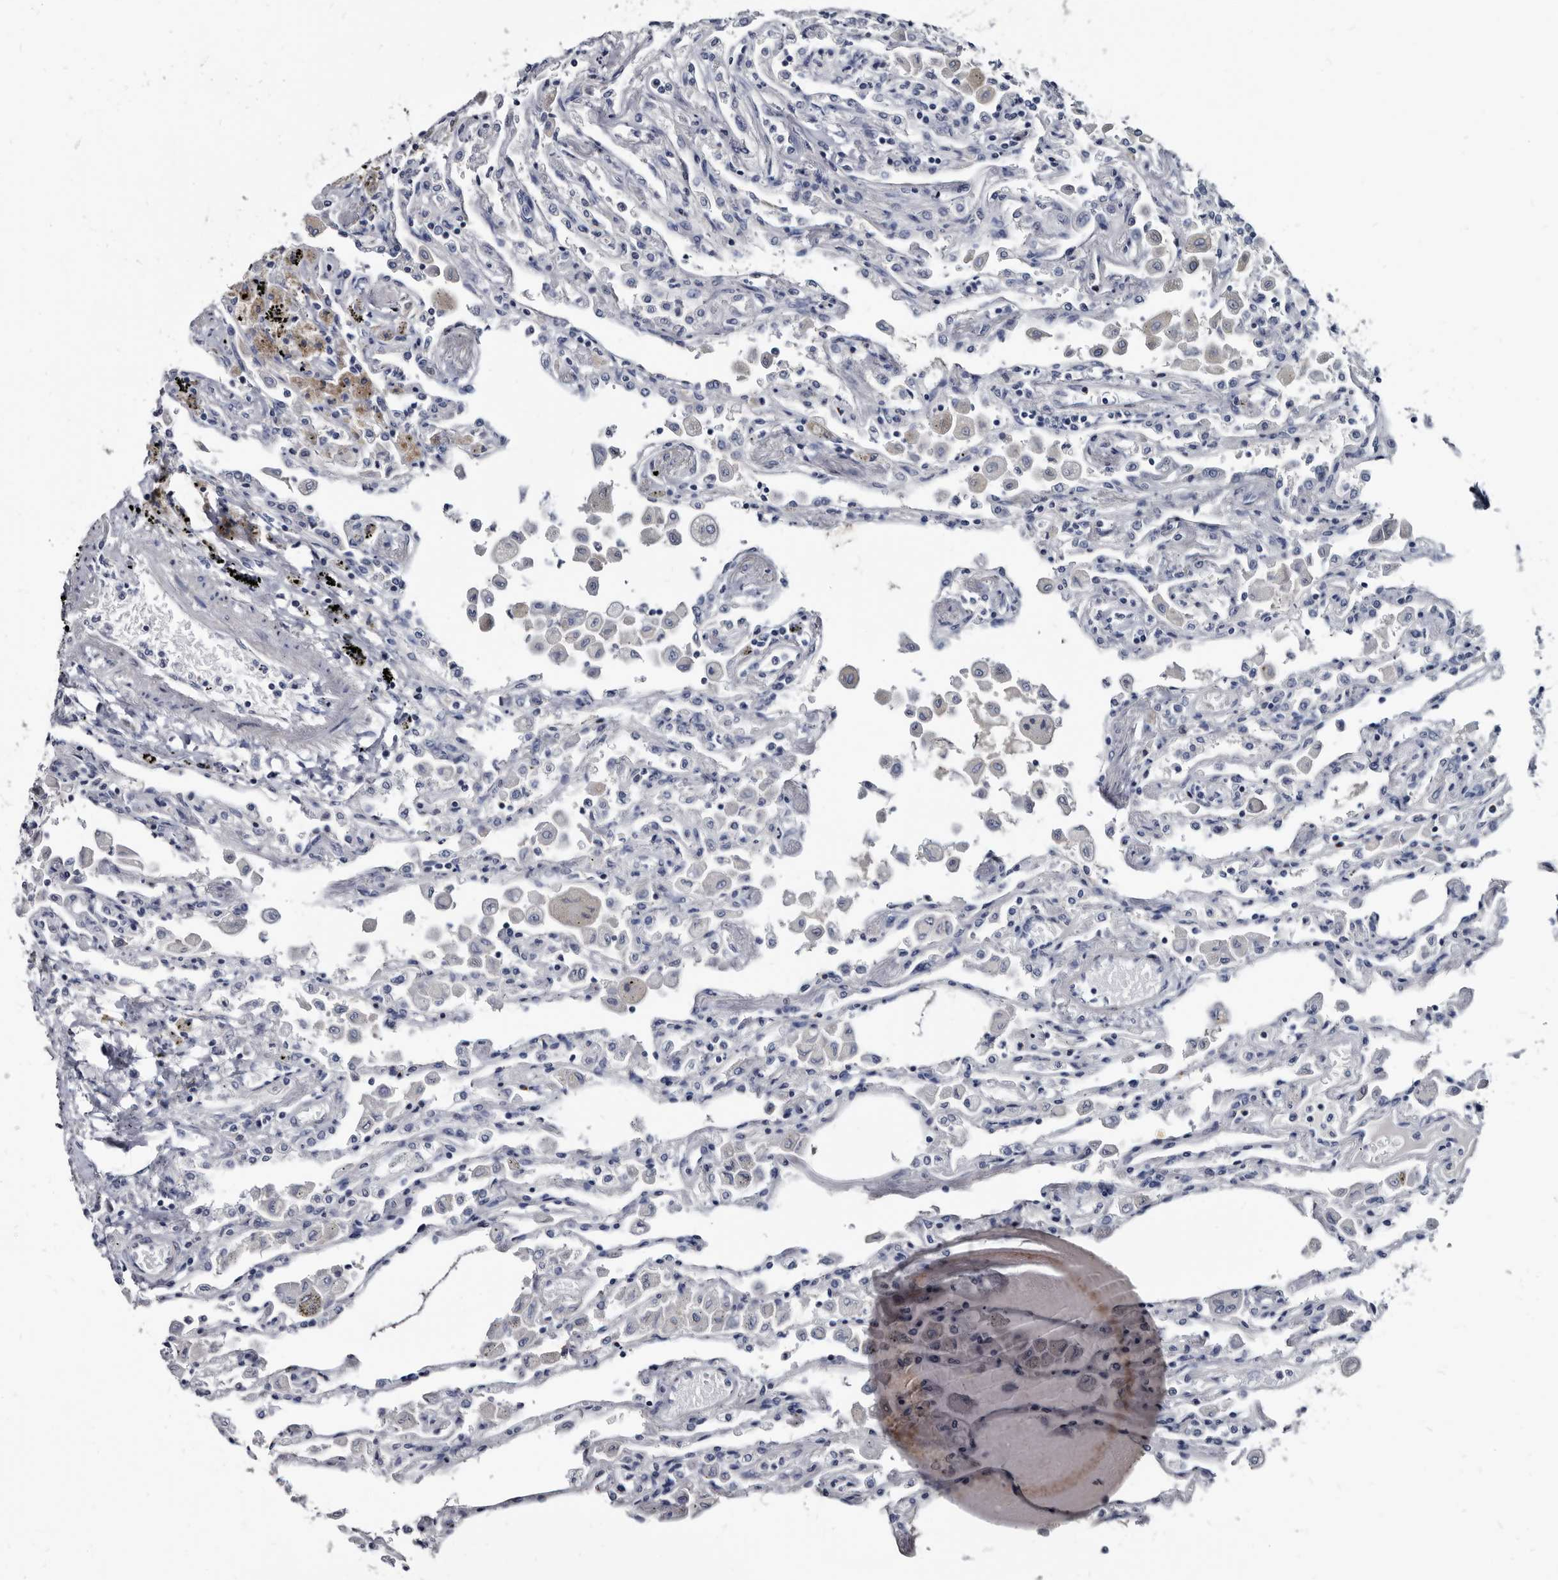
{"staining": {"intensity": "negative", "quantity": "none", "location": "none"}, "tissue": "lung", "cell_type": "Alveolar cells", "image_type": "normal", "snomed": [{"axis": "morphology", "description": "Normal tissue, NOS"}, {"axis": "topography", "description": "Bronchus"}, {"axis": "topography", "description": "Lung"}], "caption": "A micrograph of human lung is negative for staining in alveolar cells. Brightfield microscopy of immunohistochemistry stained with DAB (brown) and hematoxylin (blue), captured at high magnification.", "gene": "PRSS8", "patient": {"sex": "female", "age": 49}}